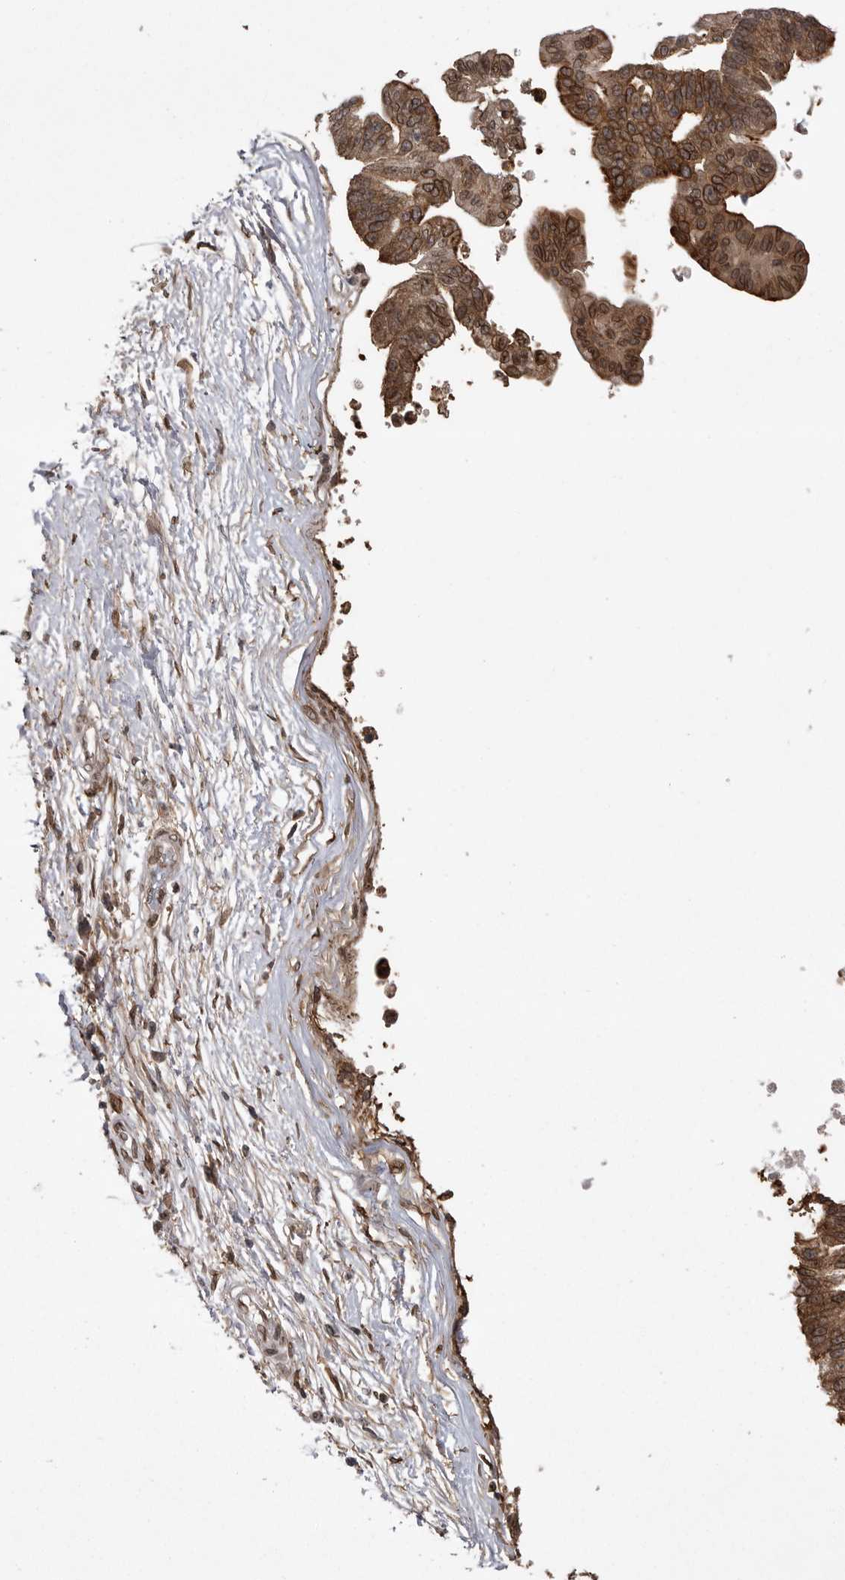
{"staining": {"intensity": "moderate", "quantity": ">75%", "location": "cytoplasmic/membranous,nuclear"}, "tissue": "pancreatic cancer", "cell_type": "Tumor cells", "image_type": "cancer", "snomed": [{"axis": "morphology", "description": "Adenocarcinoma, NOS"}, {"axis": "topography", "description": "Pancreas"}], "caption": "A brown stain labels moderate cytoplasmic/membranous and nuclear expression of a protein in human pancreatic cancer (adenocarcinoma) tumor cells.", "gene": "ABL1", "patient": {"sex": "male", "age": 72}}